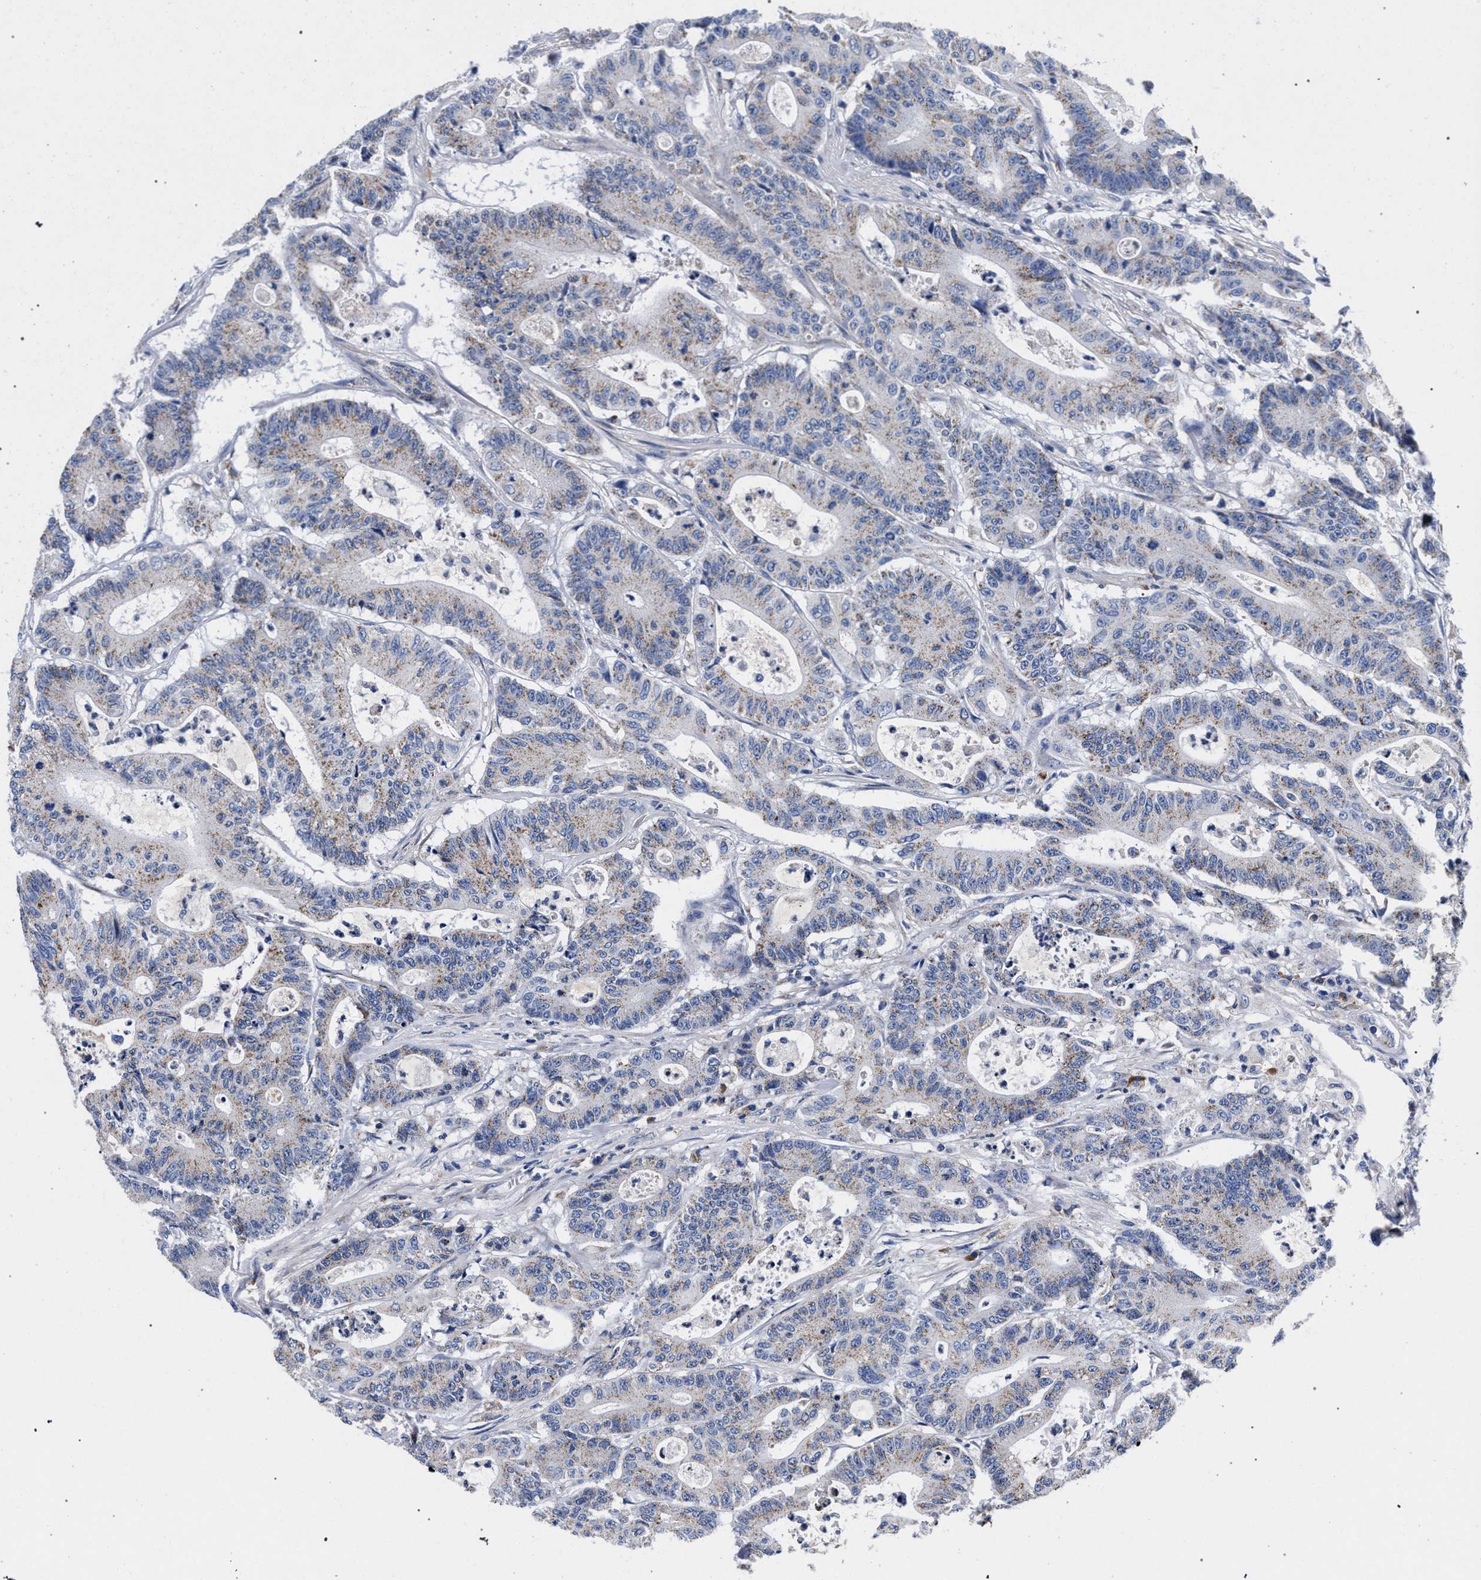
{"staining": {"intensity": "moderate", "quantity": "<25%", "location": "cytoplasmic/membranous"}, "tissue": "colorectal cancer", "cell_type": "Tumor cells", "image_type": "cancer", "snomed": [{"axis": "morphology", "description": "Adenocarcinoma, NOS"}, {"axis": "topography", "description": "Colon"}], "caption": "Colorectal adenocarcinoma was stained to show a protein in brown. There is low levels of moderate cytoplasmic/membranous expression in about <25% of tumor cells. (Stains: DAB in brown, nuclei in blue, Microscopy: brightfield microscopy at high magnification).", "gene": "ACOX1", "patient": {"sex": "female", "age": 84}}